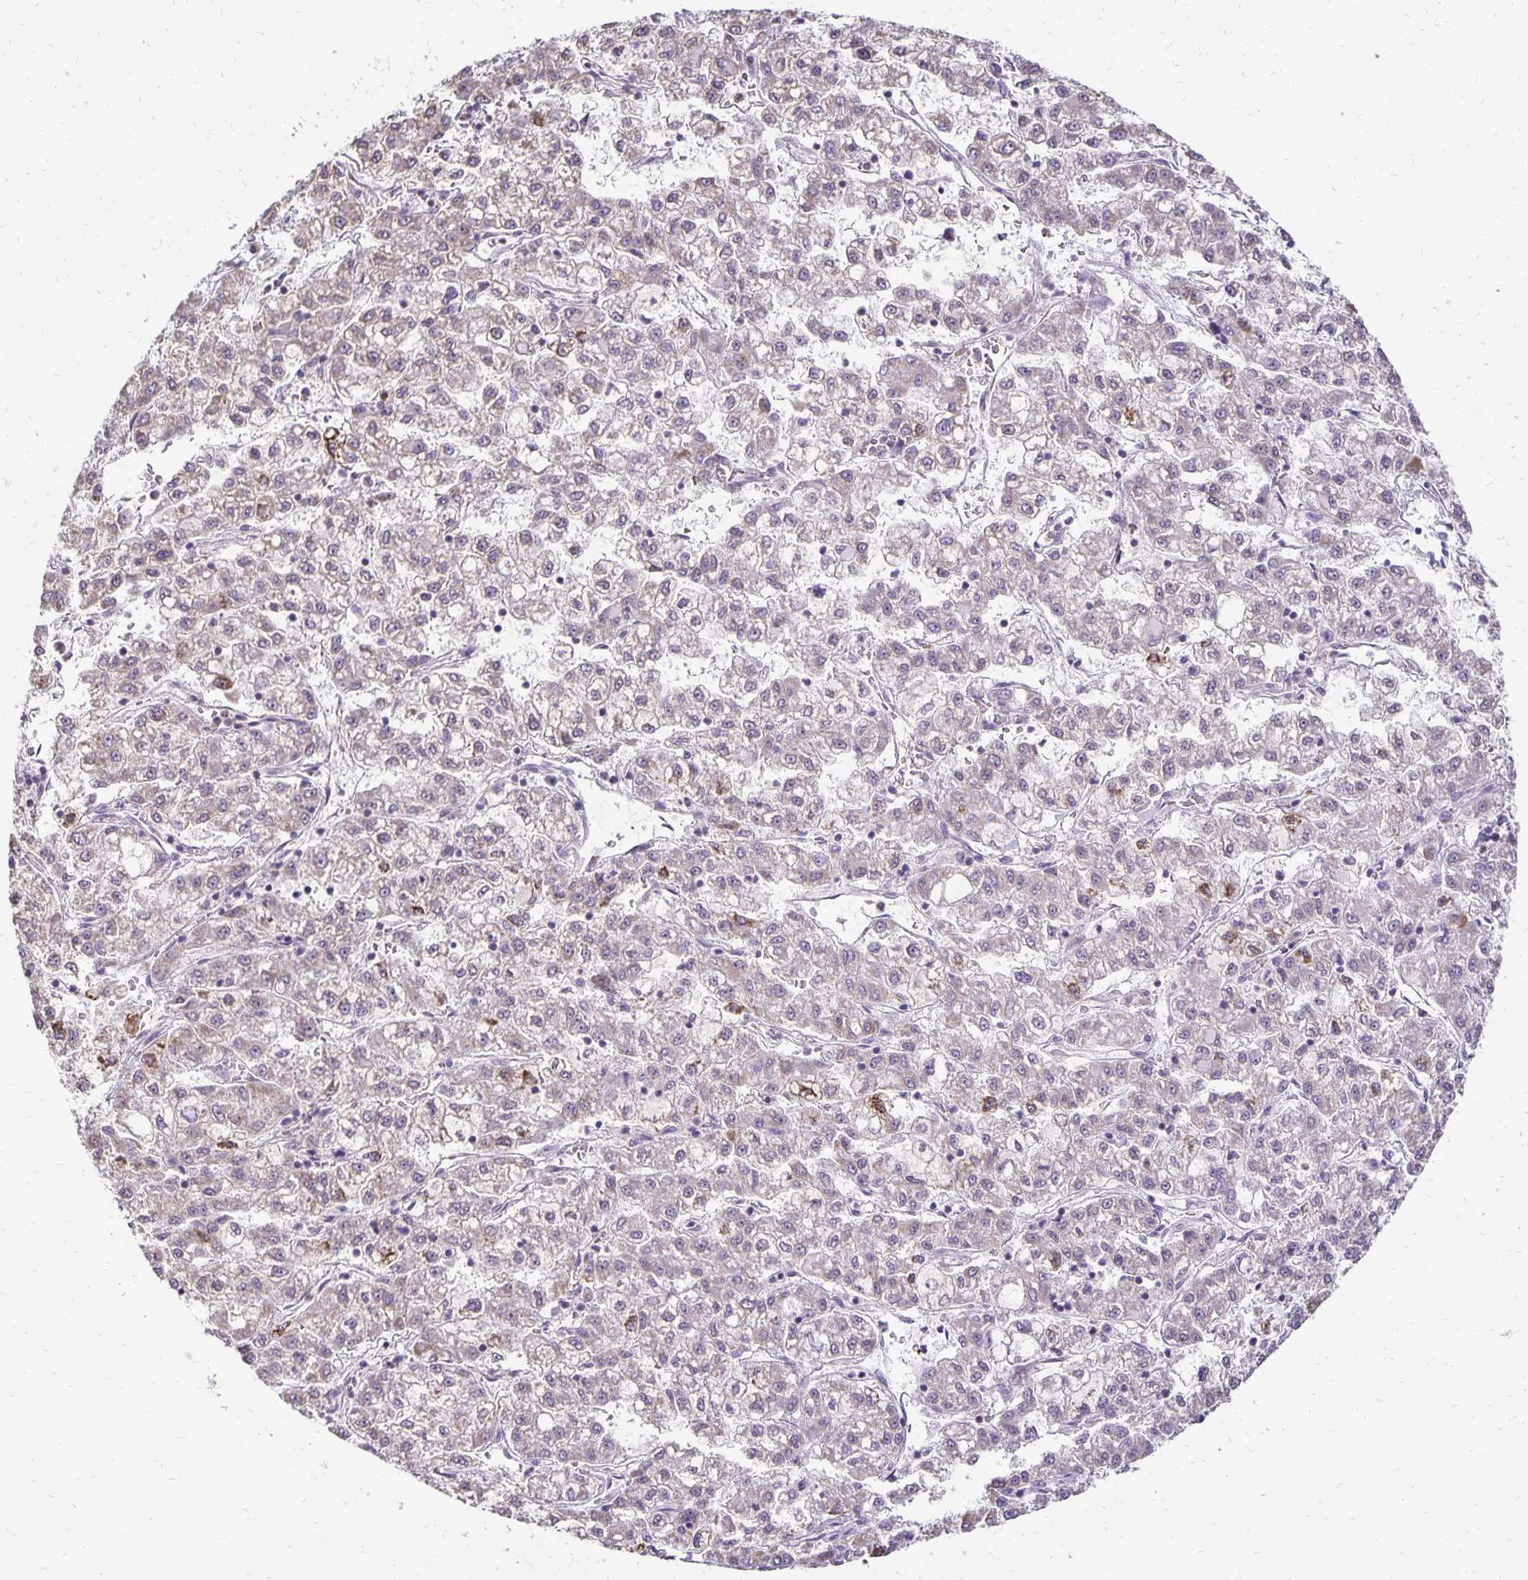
{"staining": {"intensity": "weak", "quantity": "<25%", "location": "cytoplasmic/membranous"}, "tissue": "liver cancer", "cell_type": "Tumor cells", "image_type": "cancer", "snomed": [{"axis": "morphology", "description": "Carcinoma, Hepatocellular, NOS"}, {"axis": "topography", "description": "Liver"}], "caption": "This image is of liver hepatocellular carcinoma stained with immunohistochemistry to label a protein in brown with the nuclei are counter-stained blue. There is no expression in tumor cells.", "gene": "FN3K", "patient": {"sex": "male", "age": 40}}